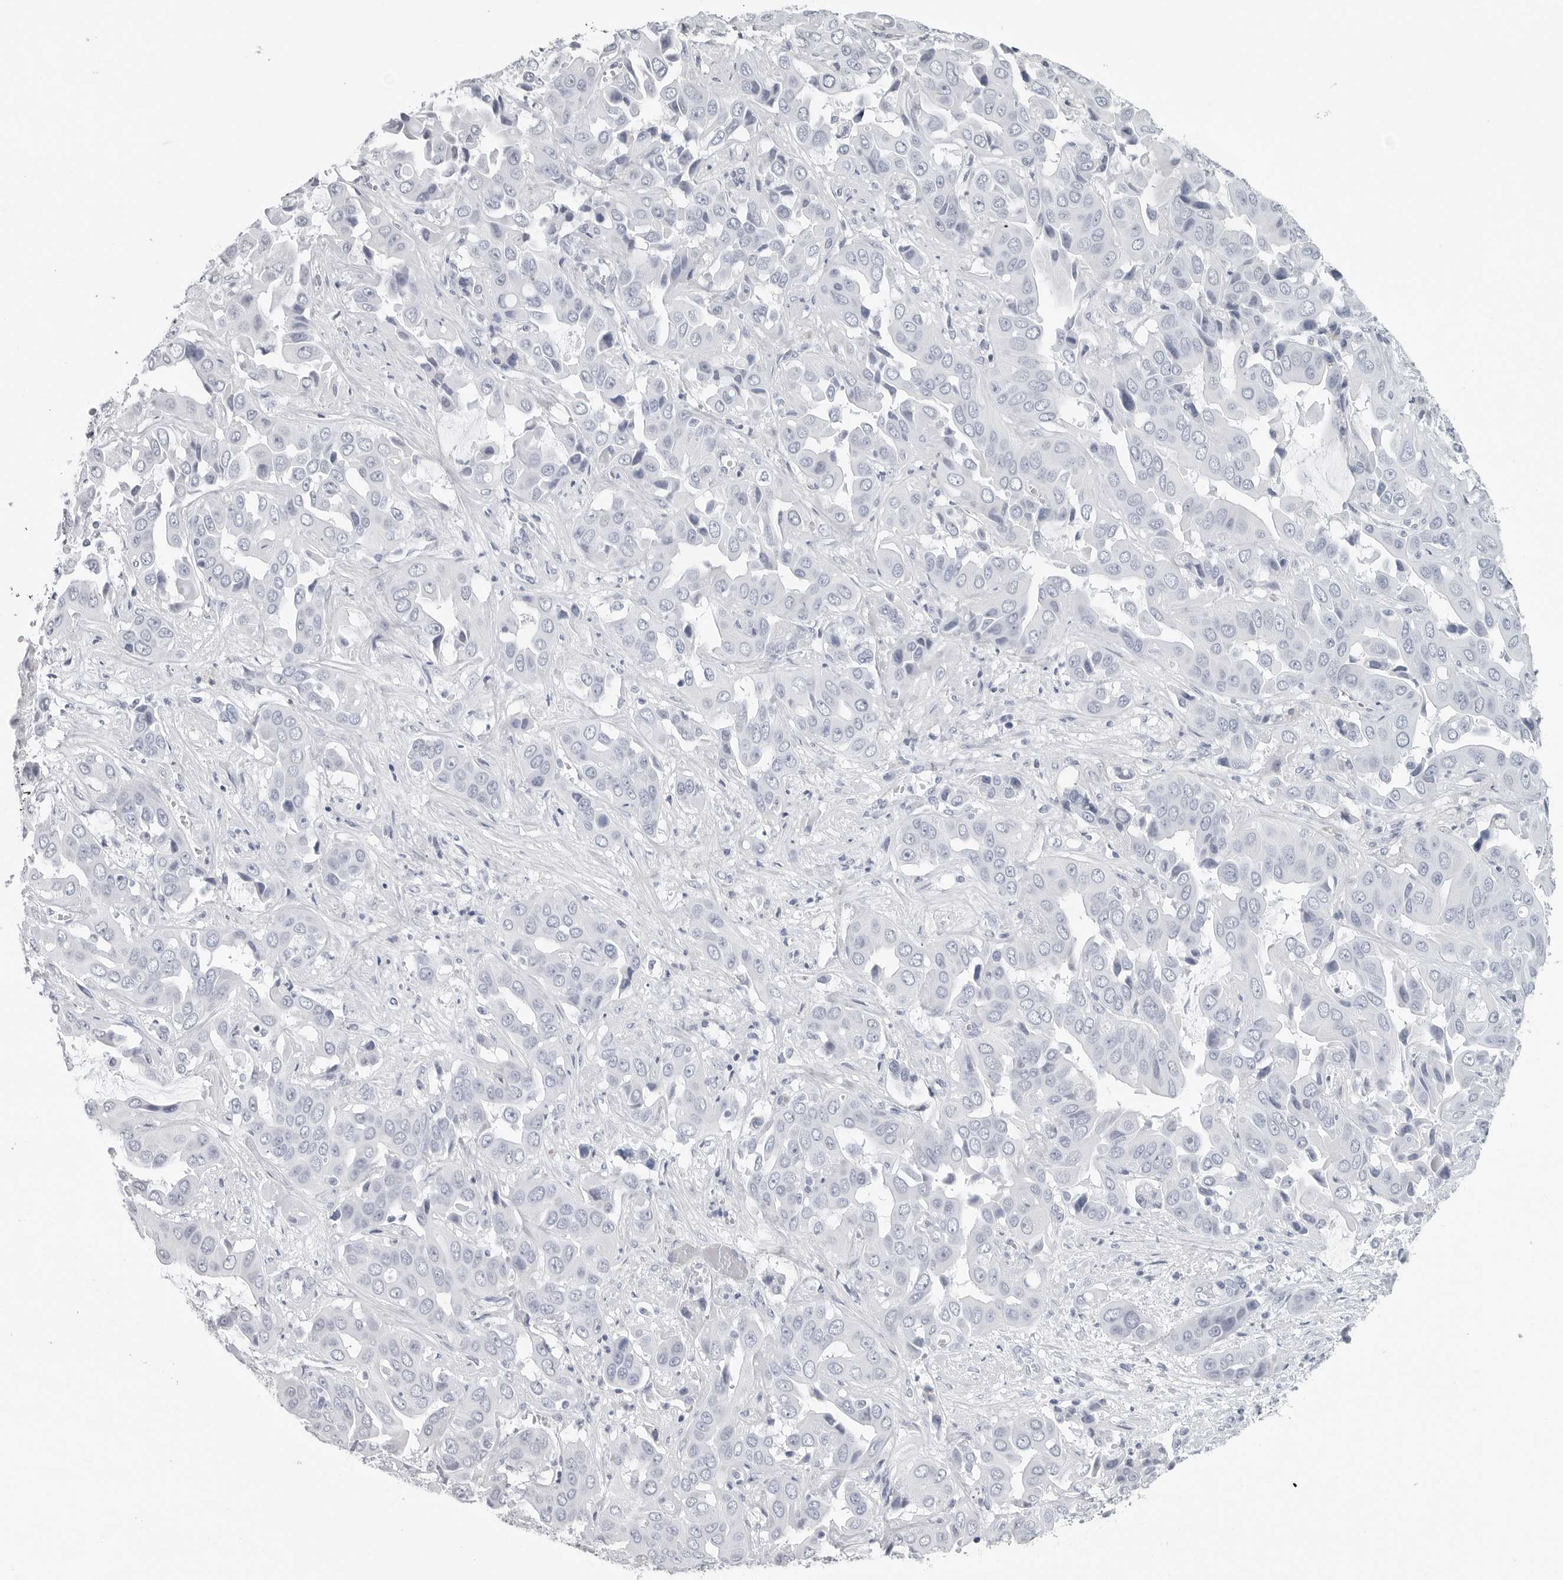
{"staining": {"intensity": "negative", "quantity": "none", "location": "none"}, "tissue": "liver cancer", "cell_type": "Tumor cells", "image_type": "cancer", "snomed": [{"axis": "morphology", "description": "Cholangiocarcinoma"}, {"axis": "topography", "description": "Liver"}], "caption": "An image of liver cholangiocarcinoma stained for a protein exhibits no brown staining in tumor cells. (DAB (3,3'-diaminobenzidine) immunohistochemistry with hematoxylin counter stain).", "gene": "CSH1", "patient": {"sex": "female", "age": 52}}